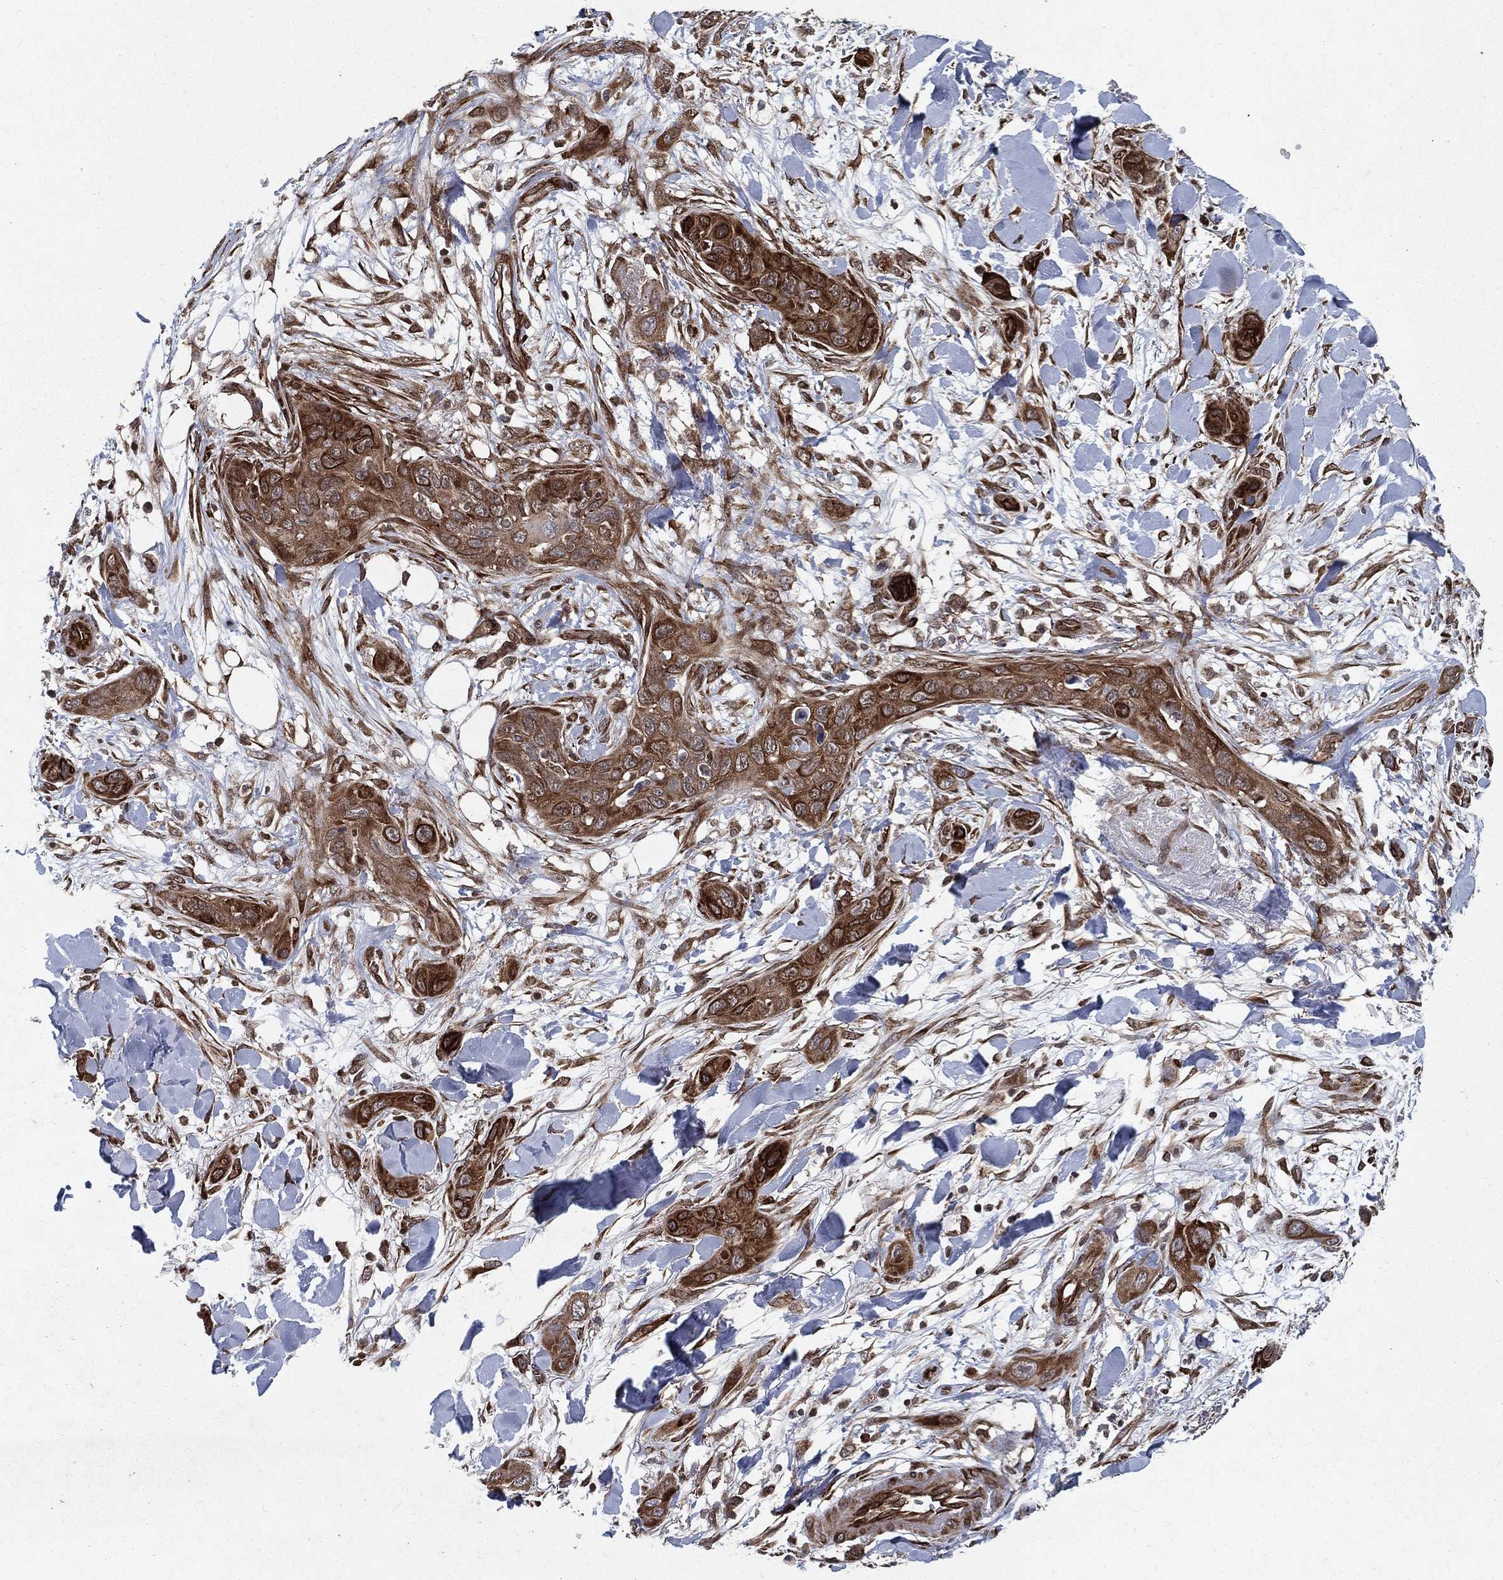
{"staining": {"intensity": "strong", "quantity": ">75%", "location": "nuclear"}, "tissue": "skin cancer", "cell_type": "Tumor cells", "image_type": "cancer", "snomed": [{"axis": "morphology", "description": "Squamous cell carcinoma, NOS"}, {"axis": "topography", "description": "Skin"}], "caption": "Skin cancer tissue demonstrates strong nuclear positivity in about >75% of tumor cells", "gene": "CERS2", "patient": {"sex": "male", "age": 78}}